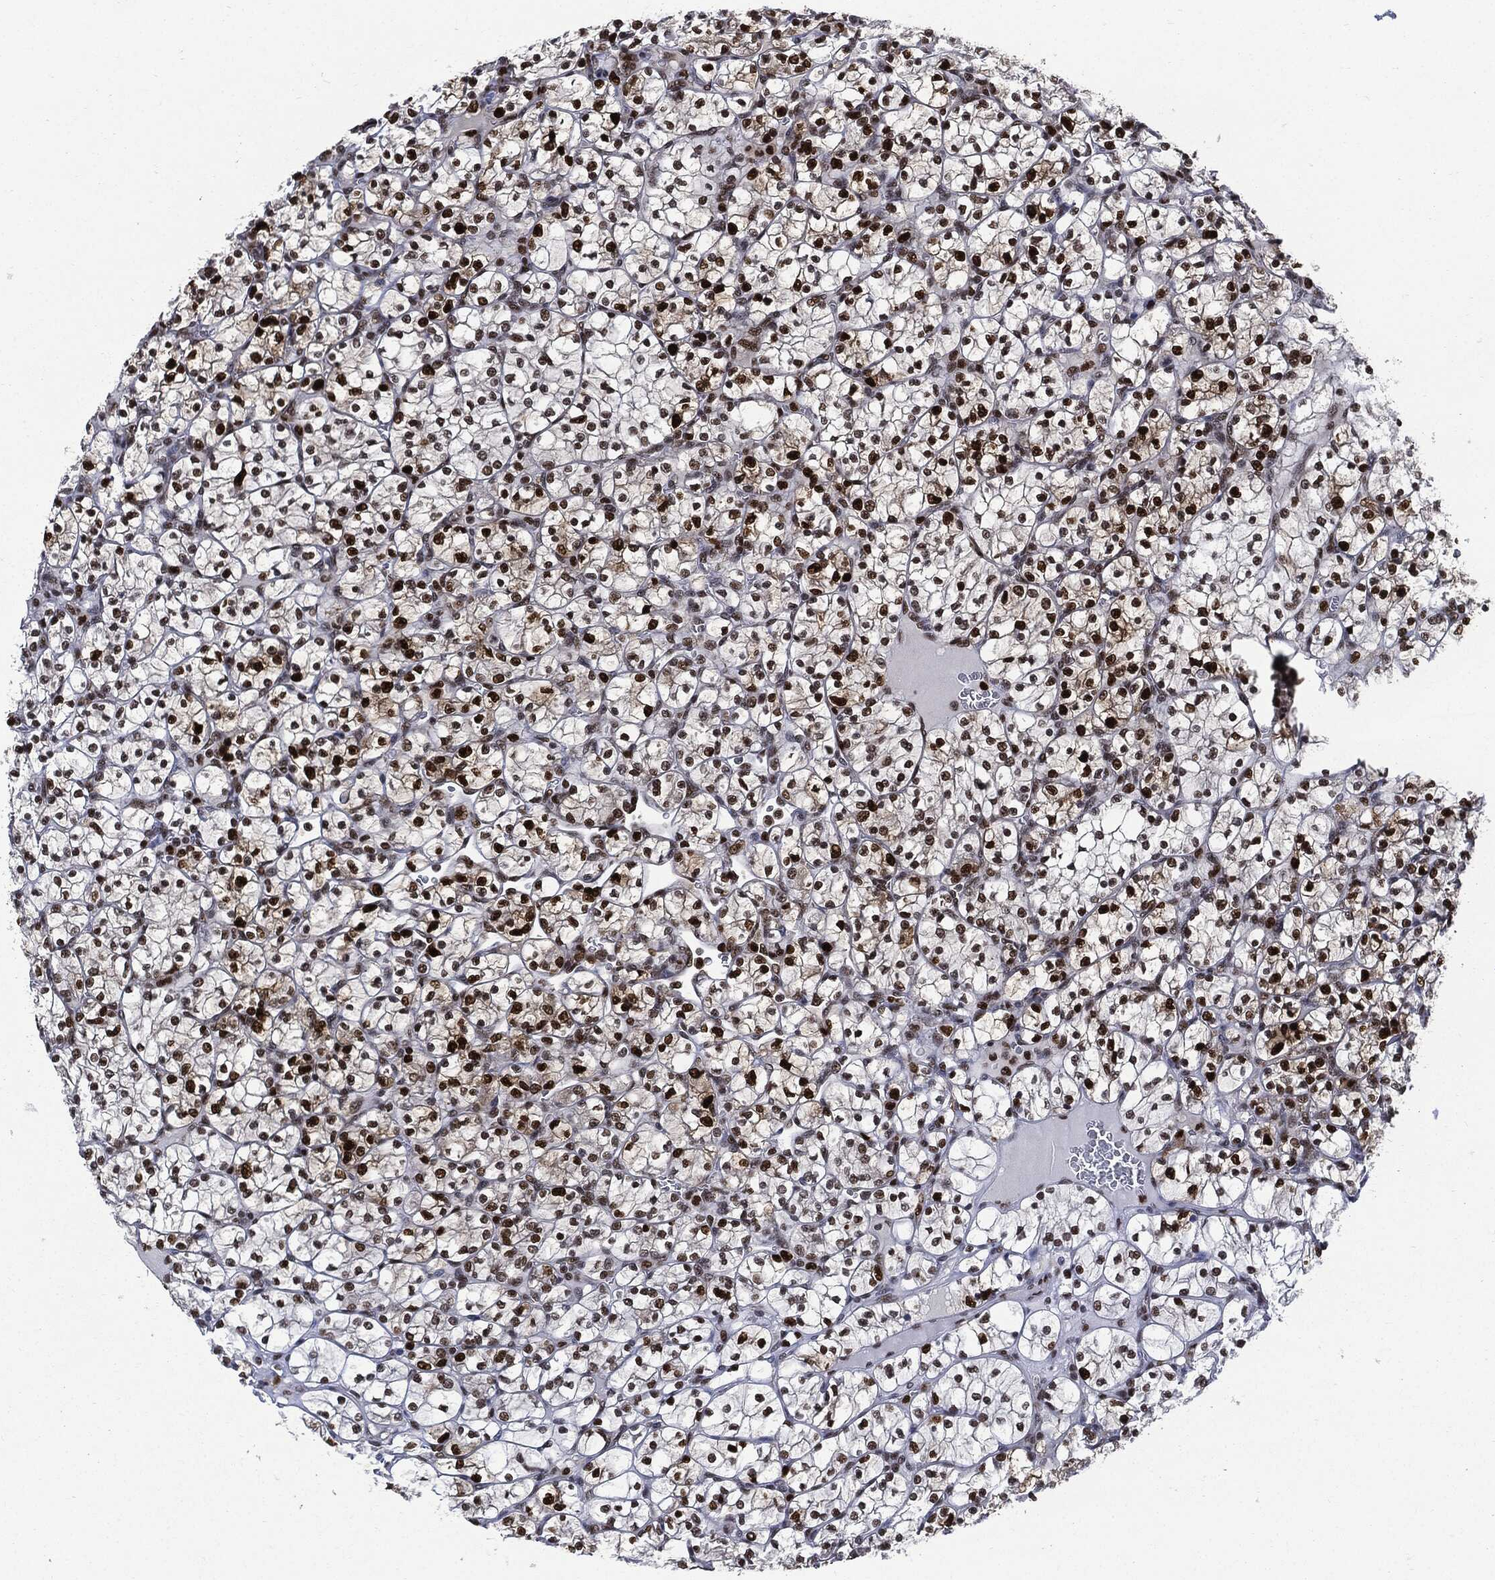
{"staining": {"intensity": "strong", "quantity": ">75%", "location": "nuclear"}, "tissue": "renal cancer", "cell_type": "Tumor cells", "image_type": "cancer", "snomed": [{"axis": "morphology", "description": "Adenocarcinoma, NOS"}, {"axis": "topography", "description": "Kidney"}], "caption": "This histopathology image shows IHC staining of human renal cancer, with high strong nuclear expression in about >75% of tumor cells.", "gene": "PCNA", "patient": {"sex": "female", "age": 89}}